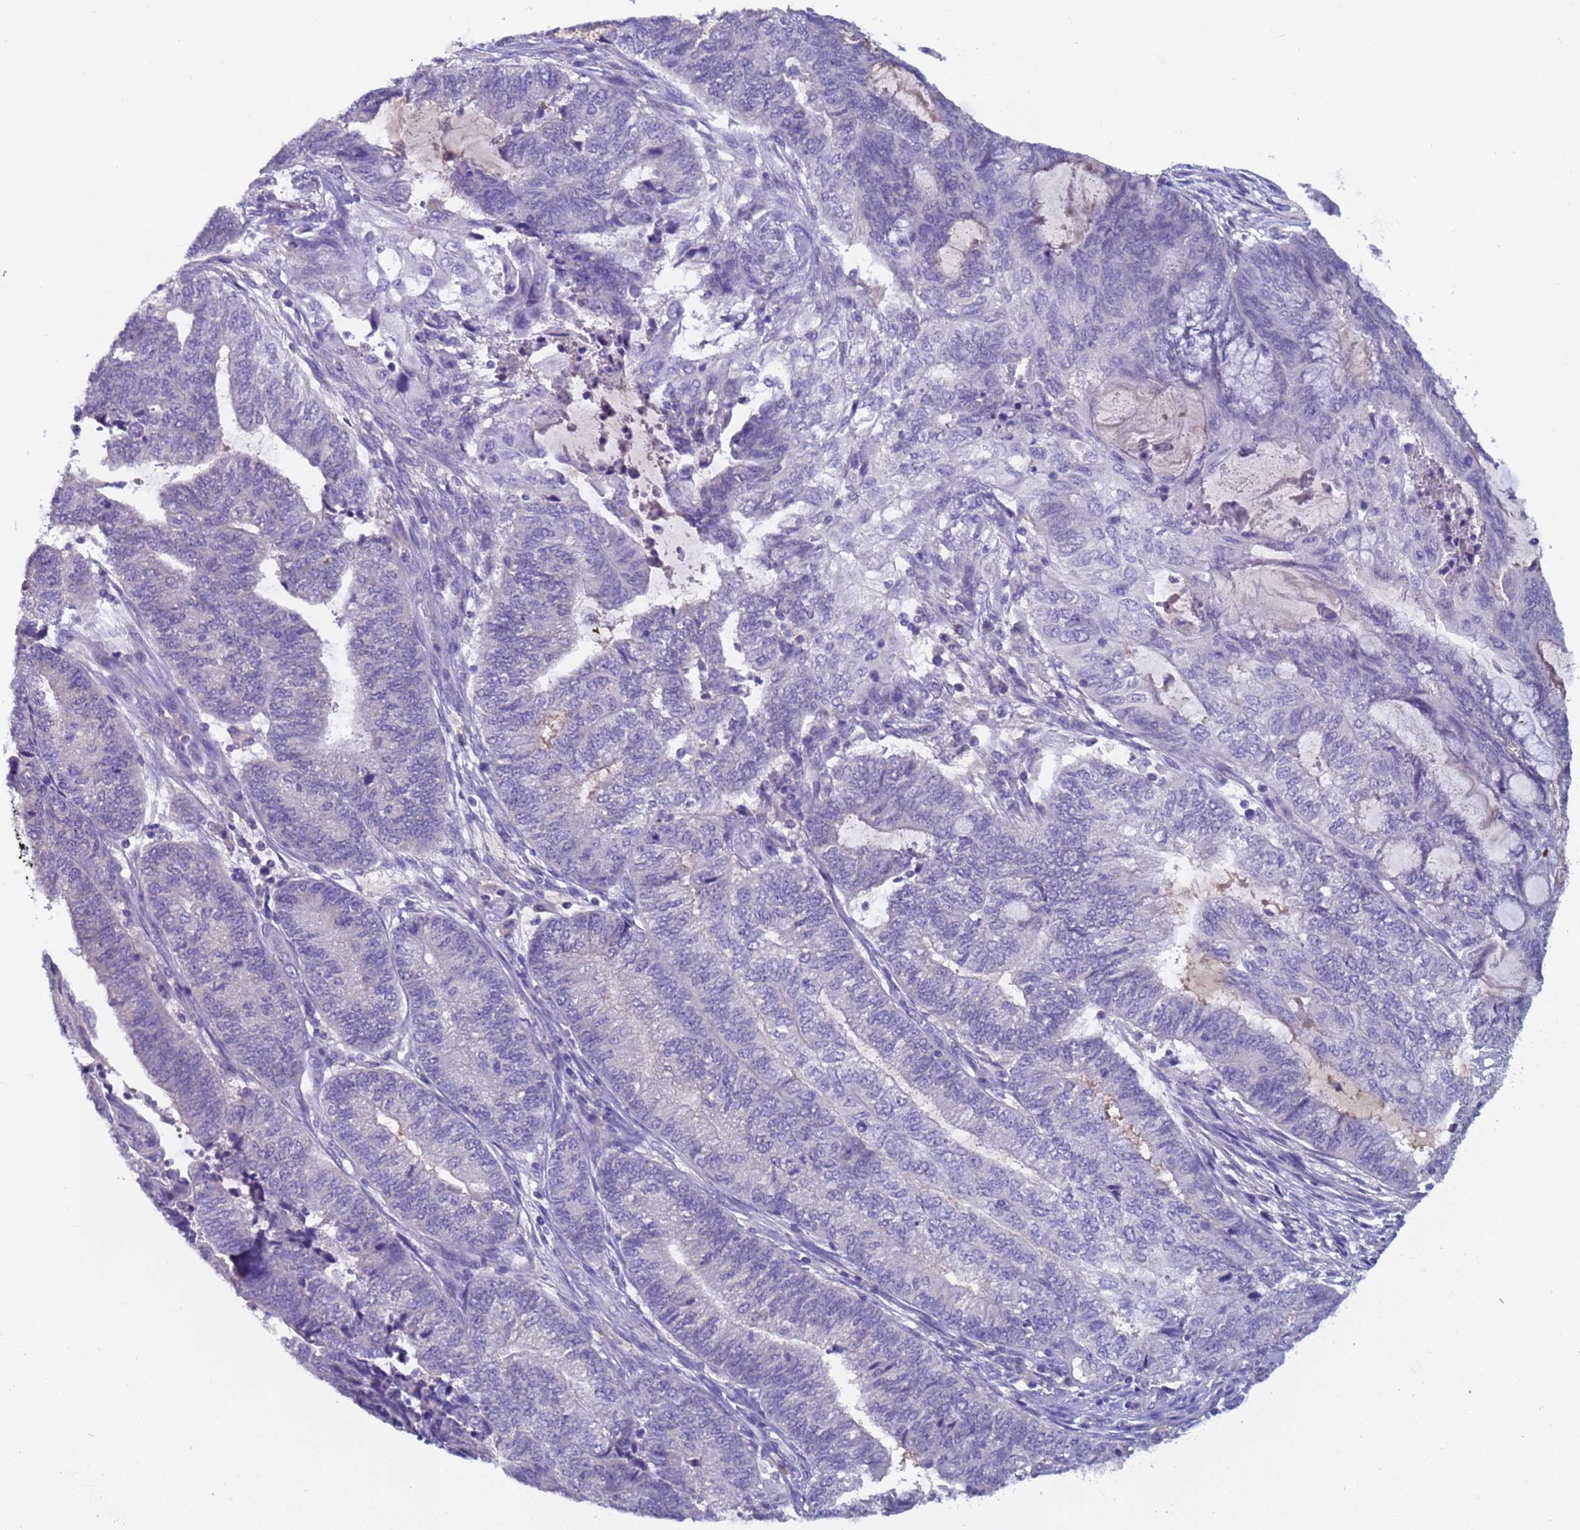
{"staining": {"intensity": "negative", "quantity": "none", "location": "none"}, "tissue": "endometrial cancer", "cell_type": "Tumor cells", "image_type": "cancer", "snomed": [{"axis": "morphology", "description": "Adenocarcinoma, NOS"}, {"axis": "topography", "description": "Uterus"}, {"axis": "topography", "description": "Endometrium"}], "caption": "Immunohistochemical staining of endometrial cancer displays no significant staining in tumor cells. The staining is performed using DAB brown chromogen with nuclei counter-stained in using hematoxylin.", "gene": "ZNF248", "patient": {"sex": "female", "age": 70}}